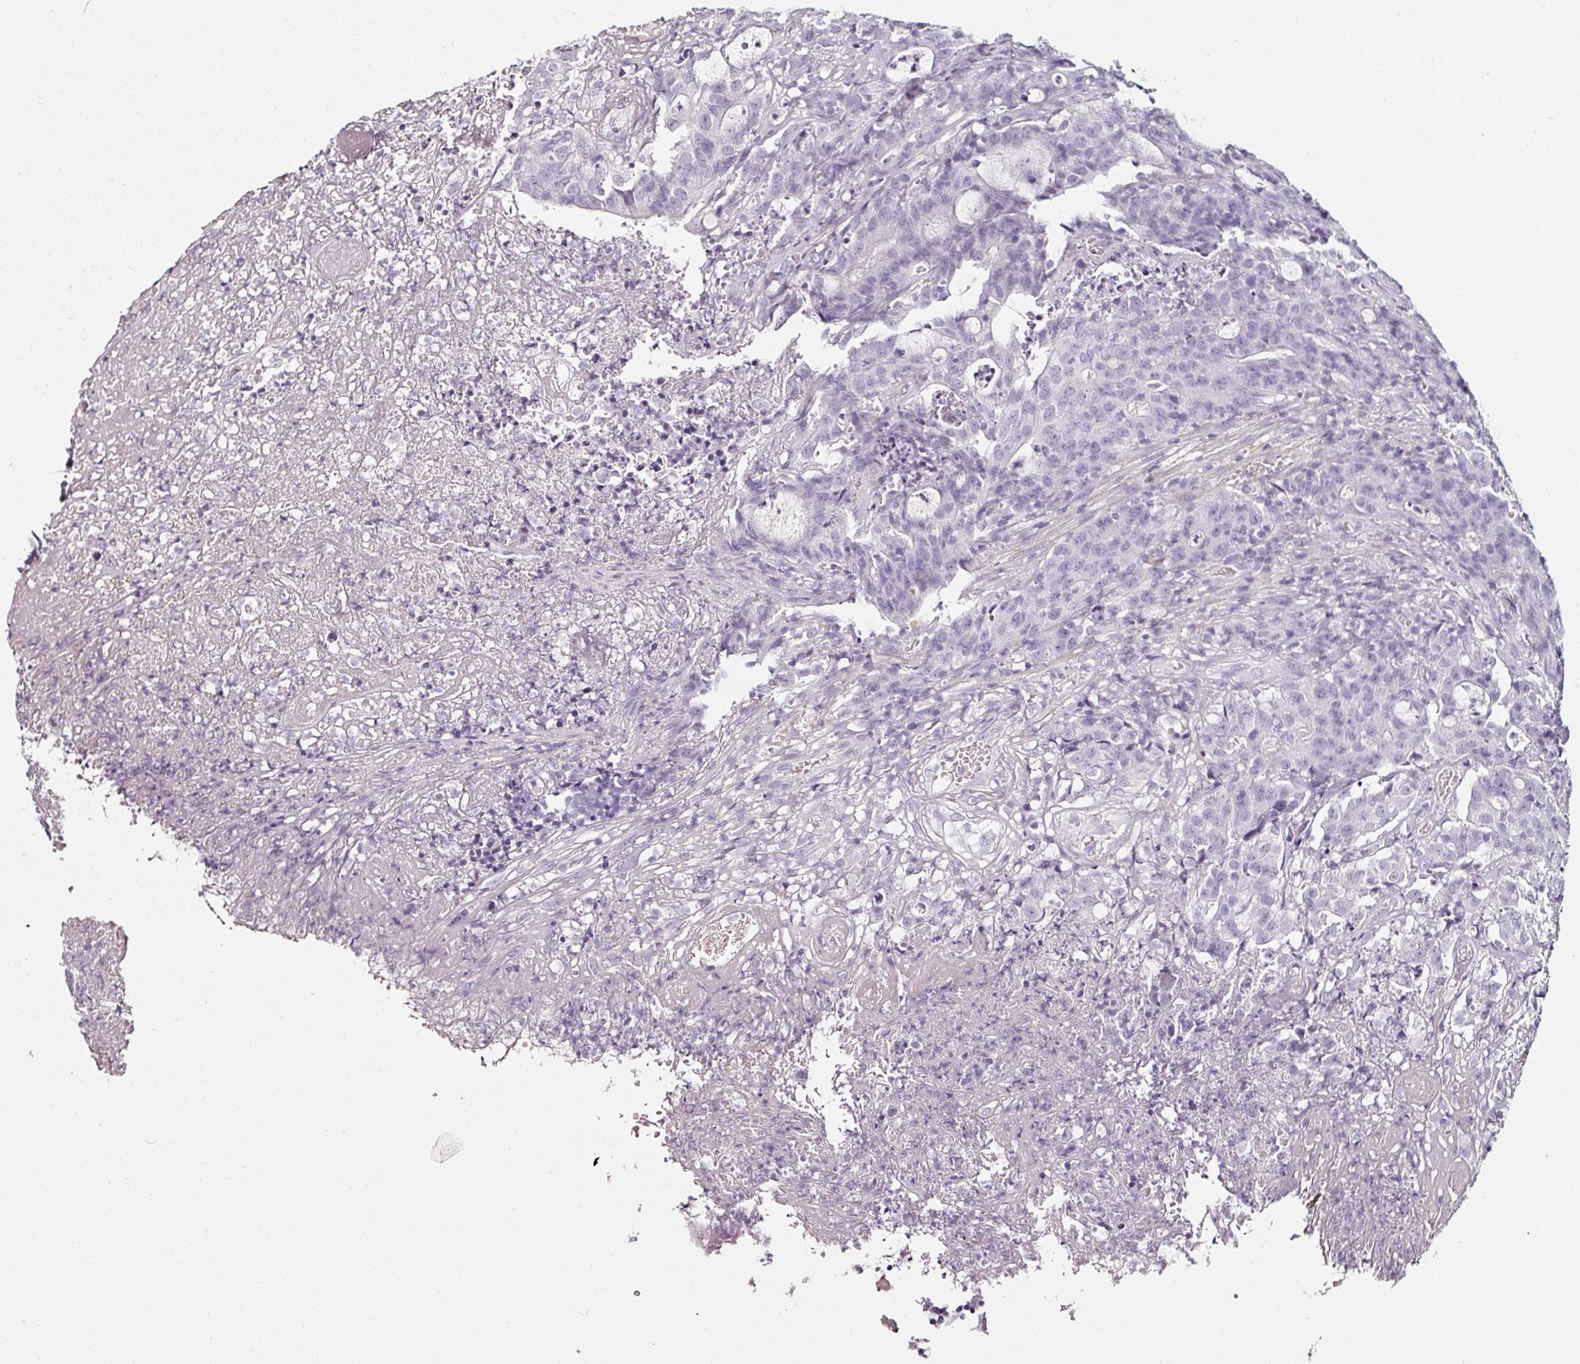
{"staining": {"intensity": "negative", "quantity": "none", "location": "none"}, "tissue": "colorectal cancer", "cell_type": "Tumor cells", "image_type": "cancer", "snomed": [{"axis": "morphology", "description": "Adenocarcinoma, NOS"}, {"axis": "topography", "description": "Colon"}], "caption": "This histopathology image is of colorectal cancer stained with immunohistochemistry (IHC) to label a protein in brown with the nuclei are counter-stained blue. There is no expression in tumor cells. (Stains: DAB IHC with hematoxylin counter stain, Microscopy: brightfield microscopy at high magnification).", "gene": "CAP2", "patient": {"sex": "male", "age": 83}}